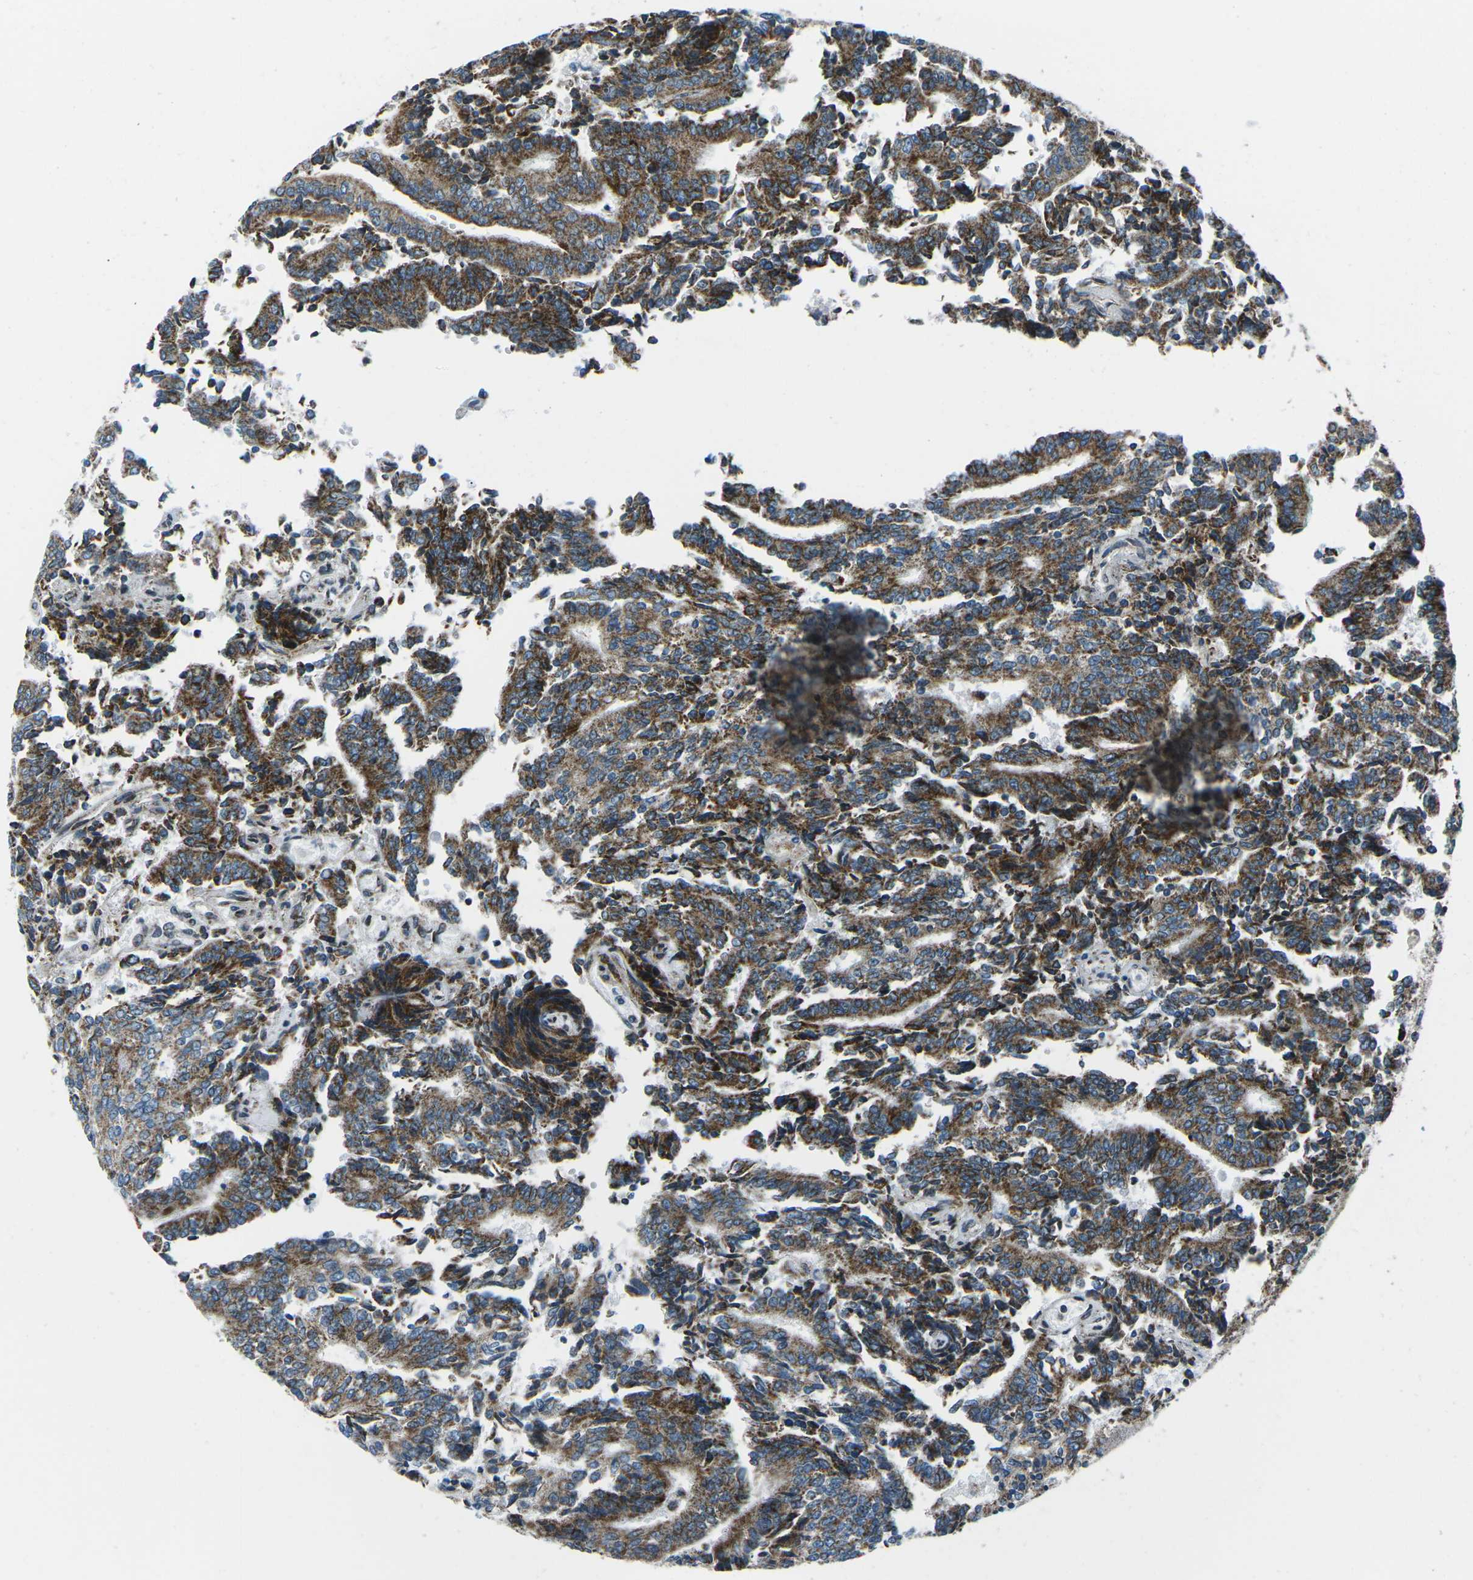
{"staining": {"intensity": "strong", "quantity": ">75%", "location": "cytoplasmic/membranous"}, "tissue": "prostate cancer", "cell_type": "Tumor cells", "image_type": "cancer", "snomed": [{"axis": "morphology", "description": "Normal tissue, NOS"}, {"axis": "morphology", "description": "Adenocarcinoma, High grade"}, {"axis": "topography", "description": "Prostate"}, {"axis": "topography", "description": "Seminal veicle"}], "caption": "Prostate cancer stained for a protein shows strong cytoplasmic/membranous positivity in tumor cells. The staining was performed using DAB (3,3'-diaminobenzidine) to visualize the protein expression in brown, while the nuclei were stained in blue with hematoxylin (Magnification: 20x).", "gene": "RFESD", "patient": {"sex": "male", "age": 55}}